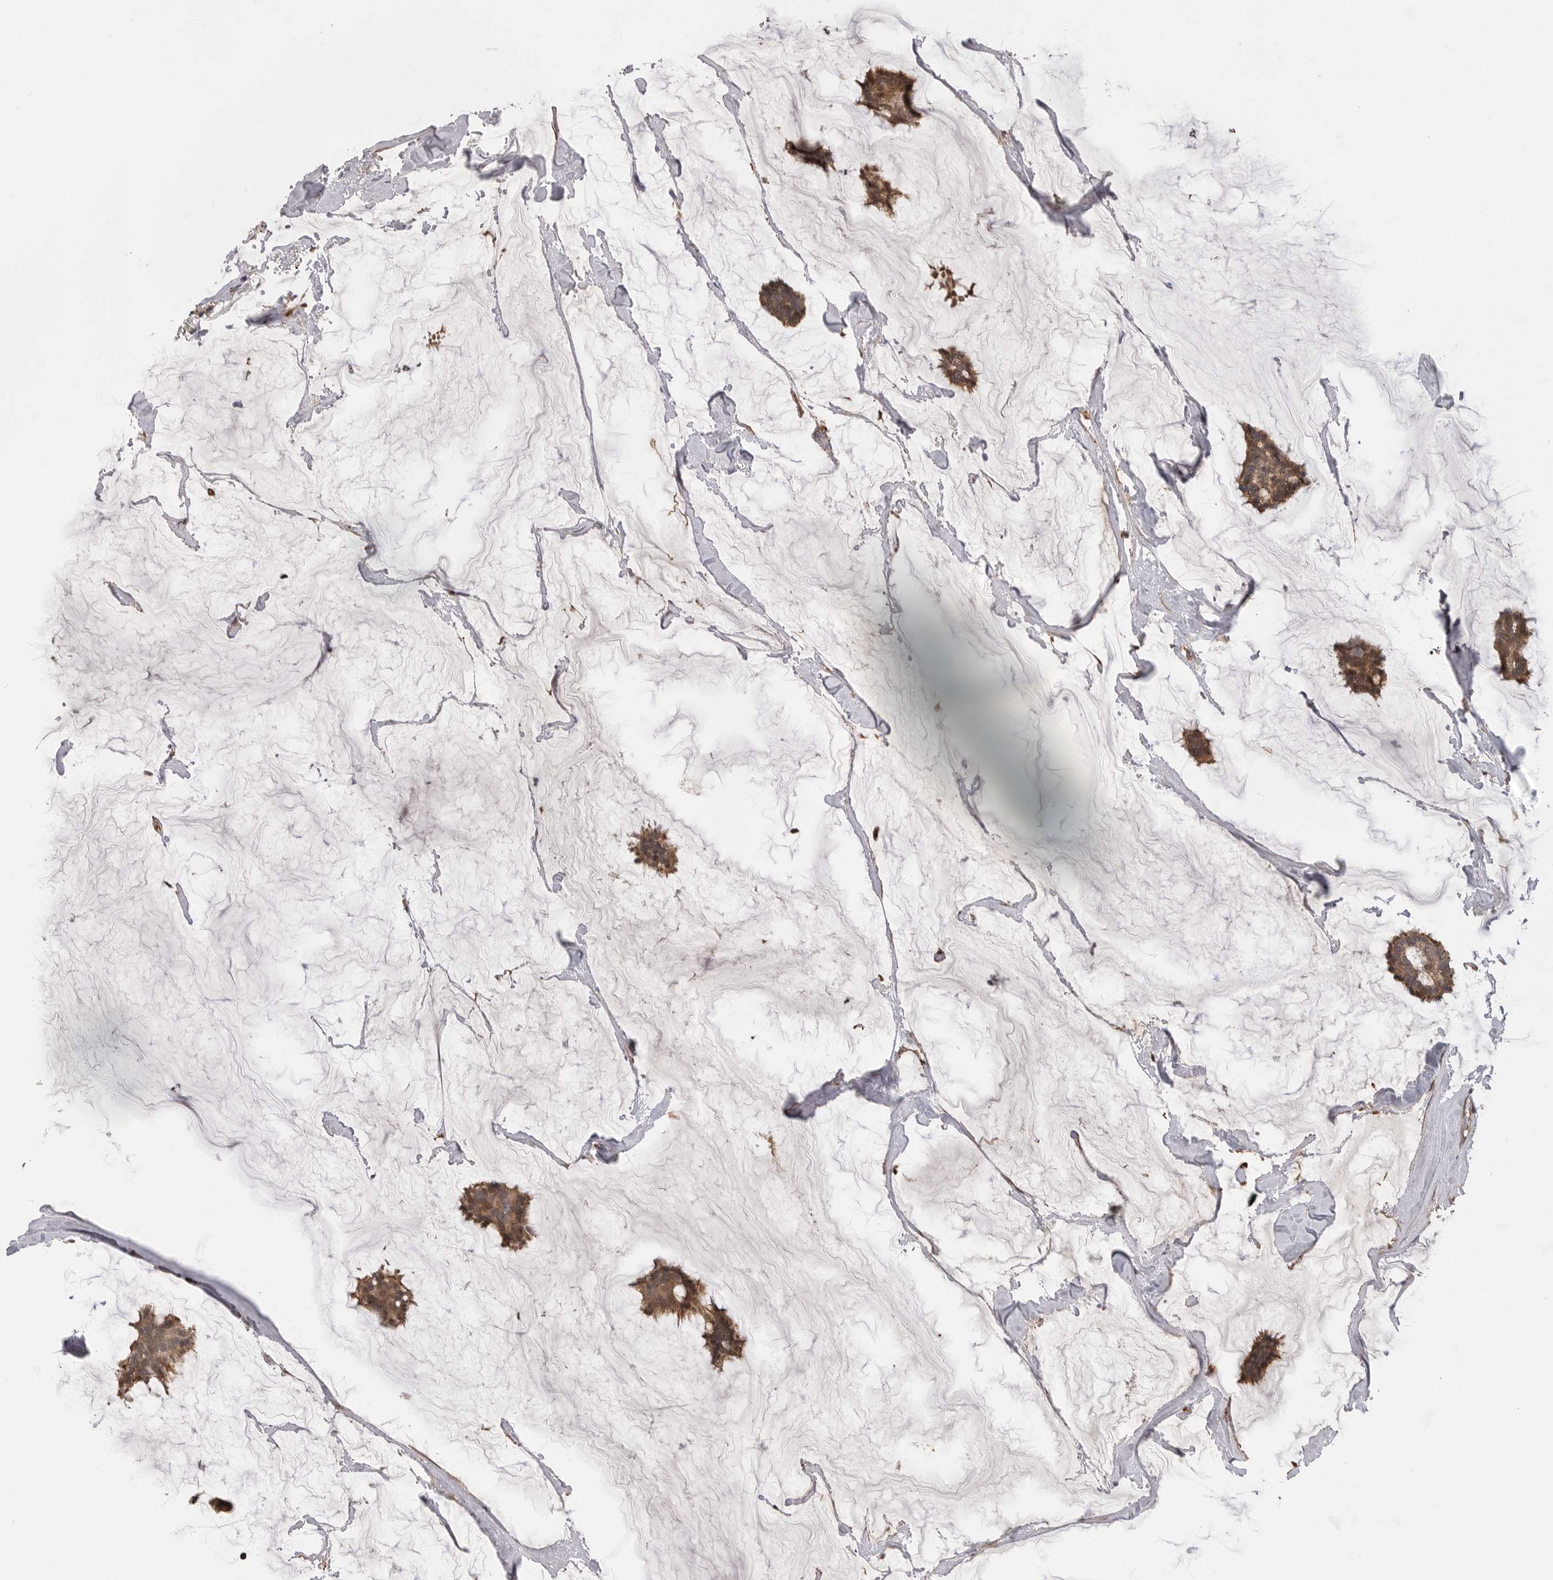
{"staining": {"intensity": "moderate", "quantity": ">75%", "location": "cytoplasmic/membranous"}, "tissue": "breast cancer", "cell_type": "Tumor cells", "image_type": "cancer", "snomed": [{"axis": "morphology", "description": "Duct carcinoma"}, {"axis": "topography", "description": "Breast"}], "caption": "Human invasive ductal carcinoma (breast) stained for a protein (brown) demonstrates moderate cytoplasmic/membranous positive positivity in approximately >75% of tumor cells.", "gene": "TRIM56", "patient": {"sex": "female", "age": 93}}